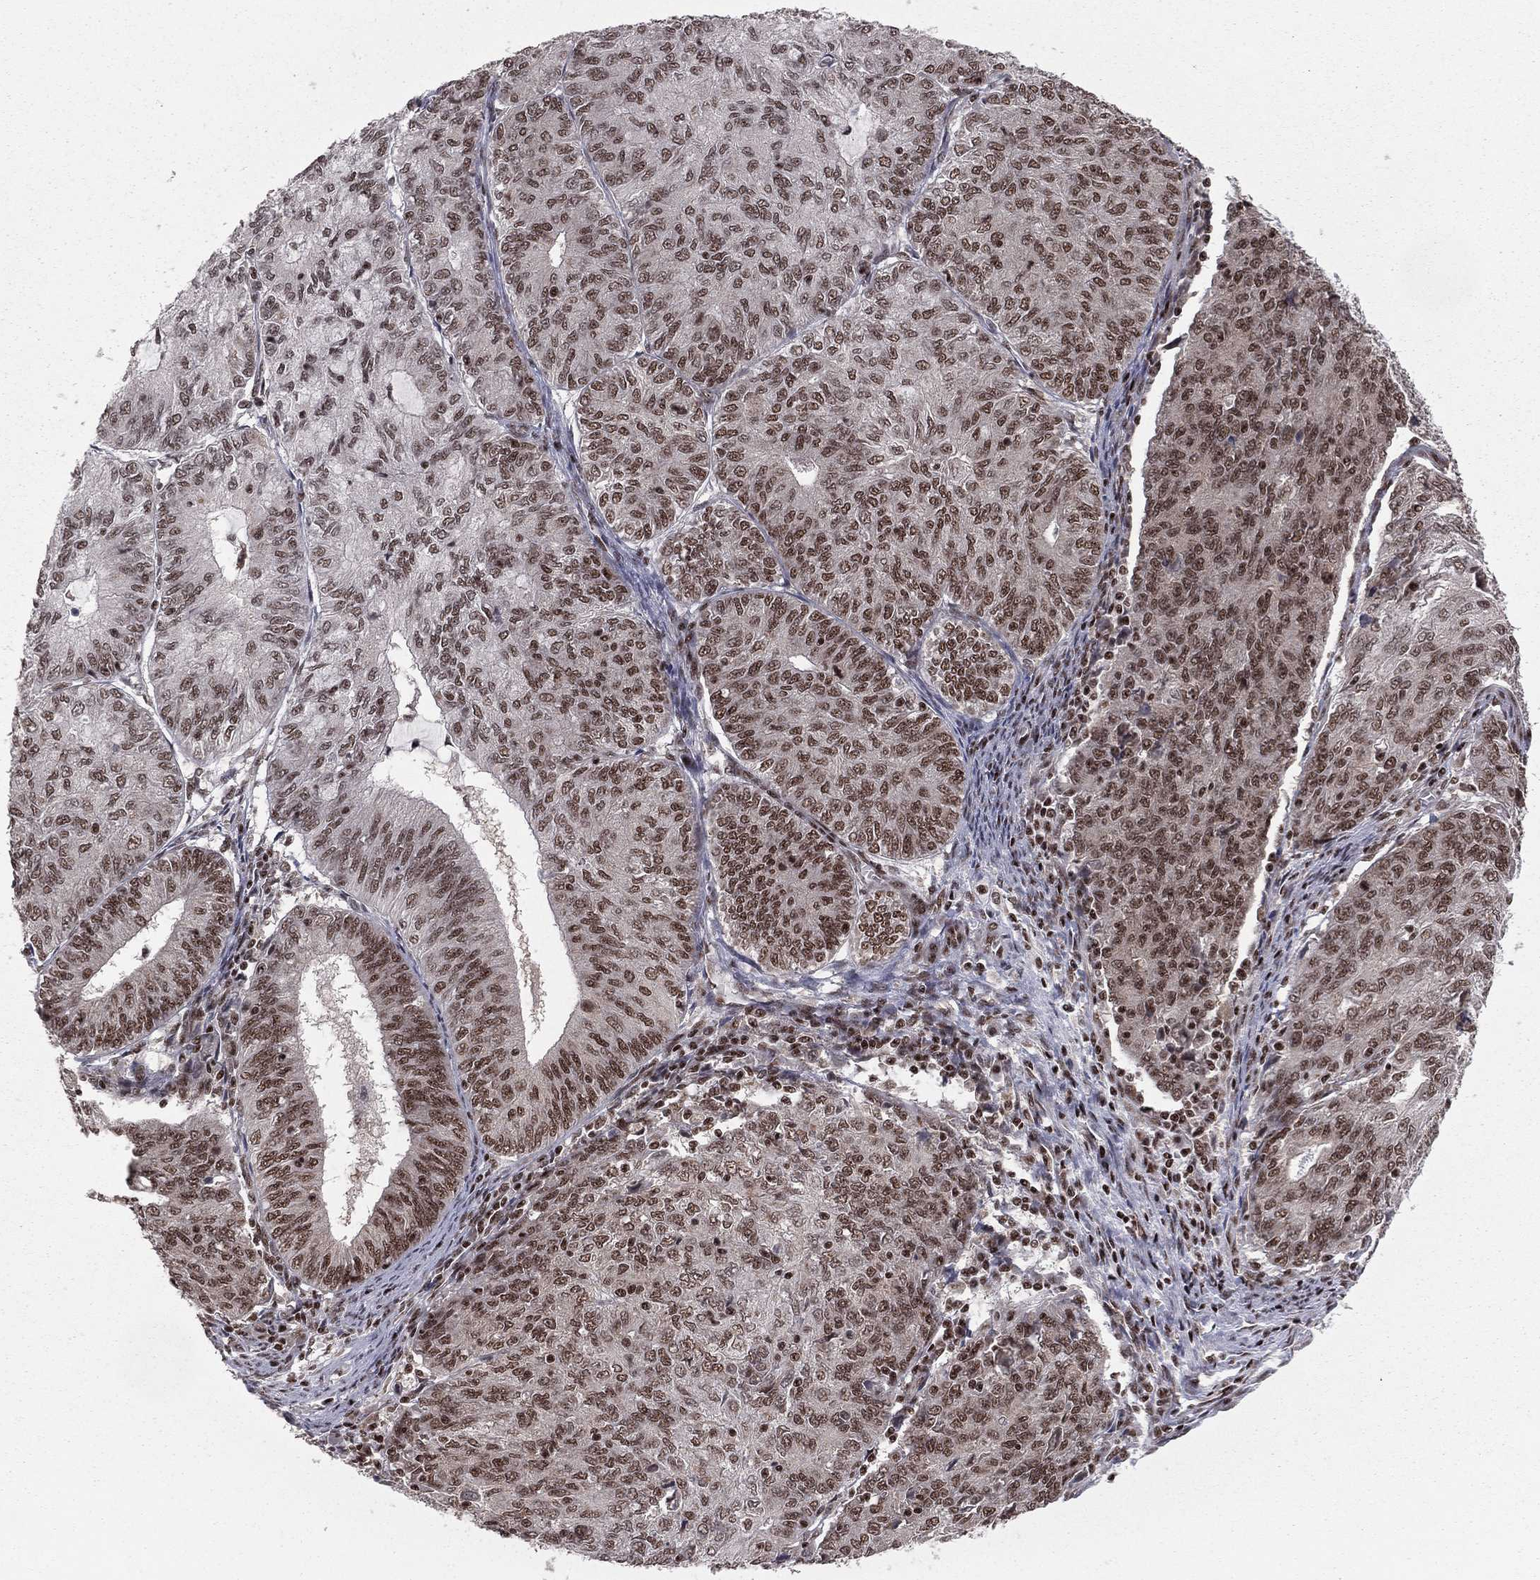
{"staining": {"intensity": "moderate", "quantity": ">75%", "location": "nuclear"}, "tissue": "endometrial cancer", "cell_type": "Tumor cells", "image_type": "cancer", "snomed": [{"axis": "morphology", "description": "Adenocarcinoma, NOS"}, {"axis": "topography", "description": "Endometrium"}], "caption": "The image shows a brown stain indicating the presence of a protein in the nuclear of tumor cells in endometrial cancer (adenocarcinoma). The staining is performed using DAB brown chromogen to label protein expression. The nuclei are counter-stained blue using hematoxylin.", "gene": "NFYB", "patient": {"sex": "female", "age": 82}}